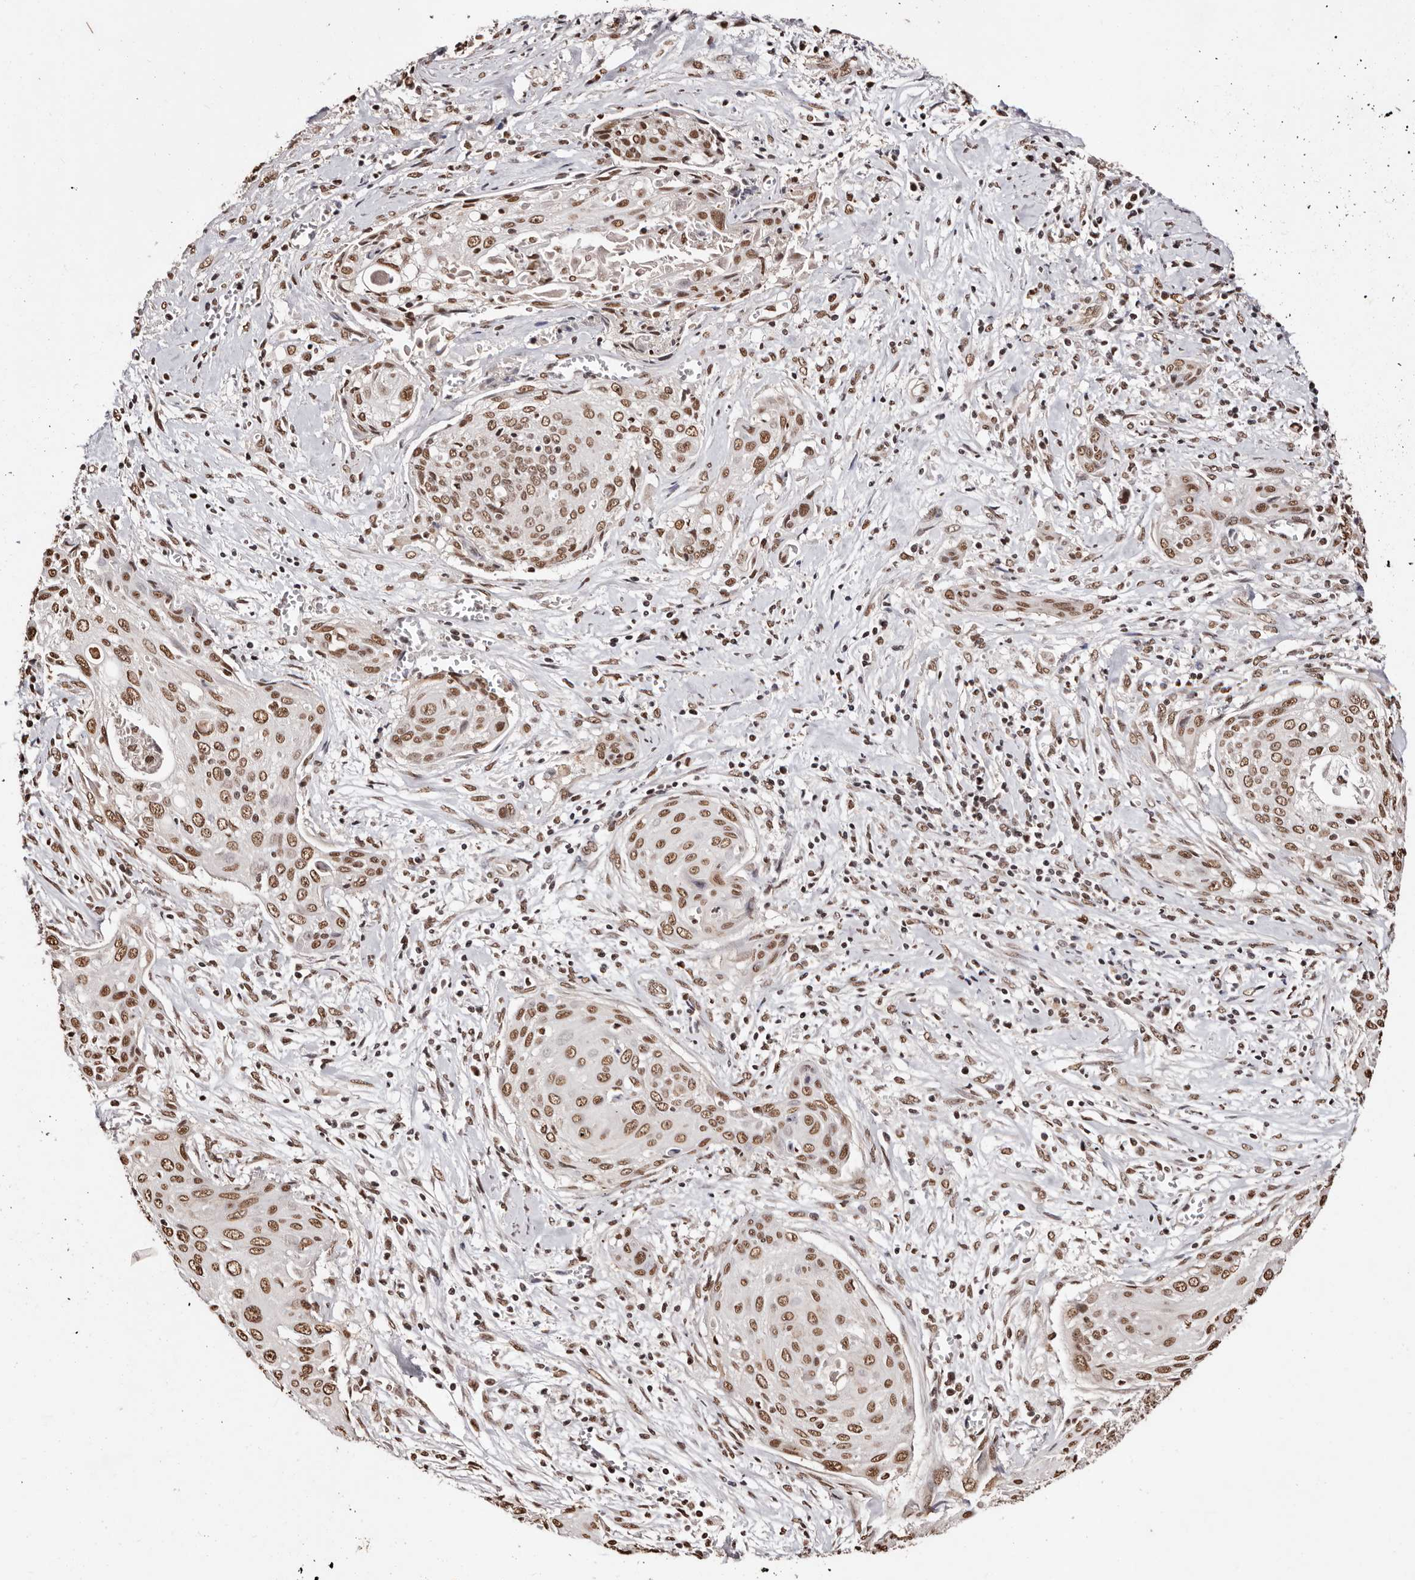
{"staining": {"intensity": "moderate", "quantity": ">75%", "location": "nuclear"}, "tissue": "cervical cancer", "cell_type": "Tumor cells", "image_type": "cancer", "snomed": [{"axis": "morphology", "description": "Squamous cell carcinoma, NOS"}, {"axis": "topography", "description": "Cervix"}], "caption": "Cervical cancer (squamous cell carcinoma) stained for a protein (brown) reveals moderate nuclear positive expression in about >75% of tumor cells.", "gene": "BICRAL", "patient": {"sex": "female", "age": 55}}